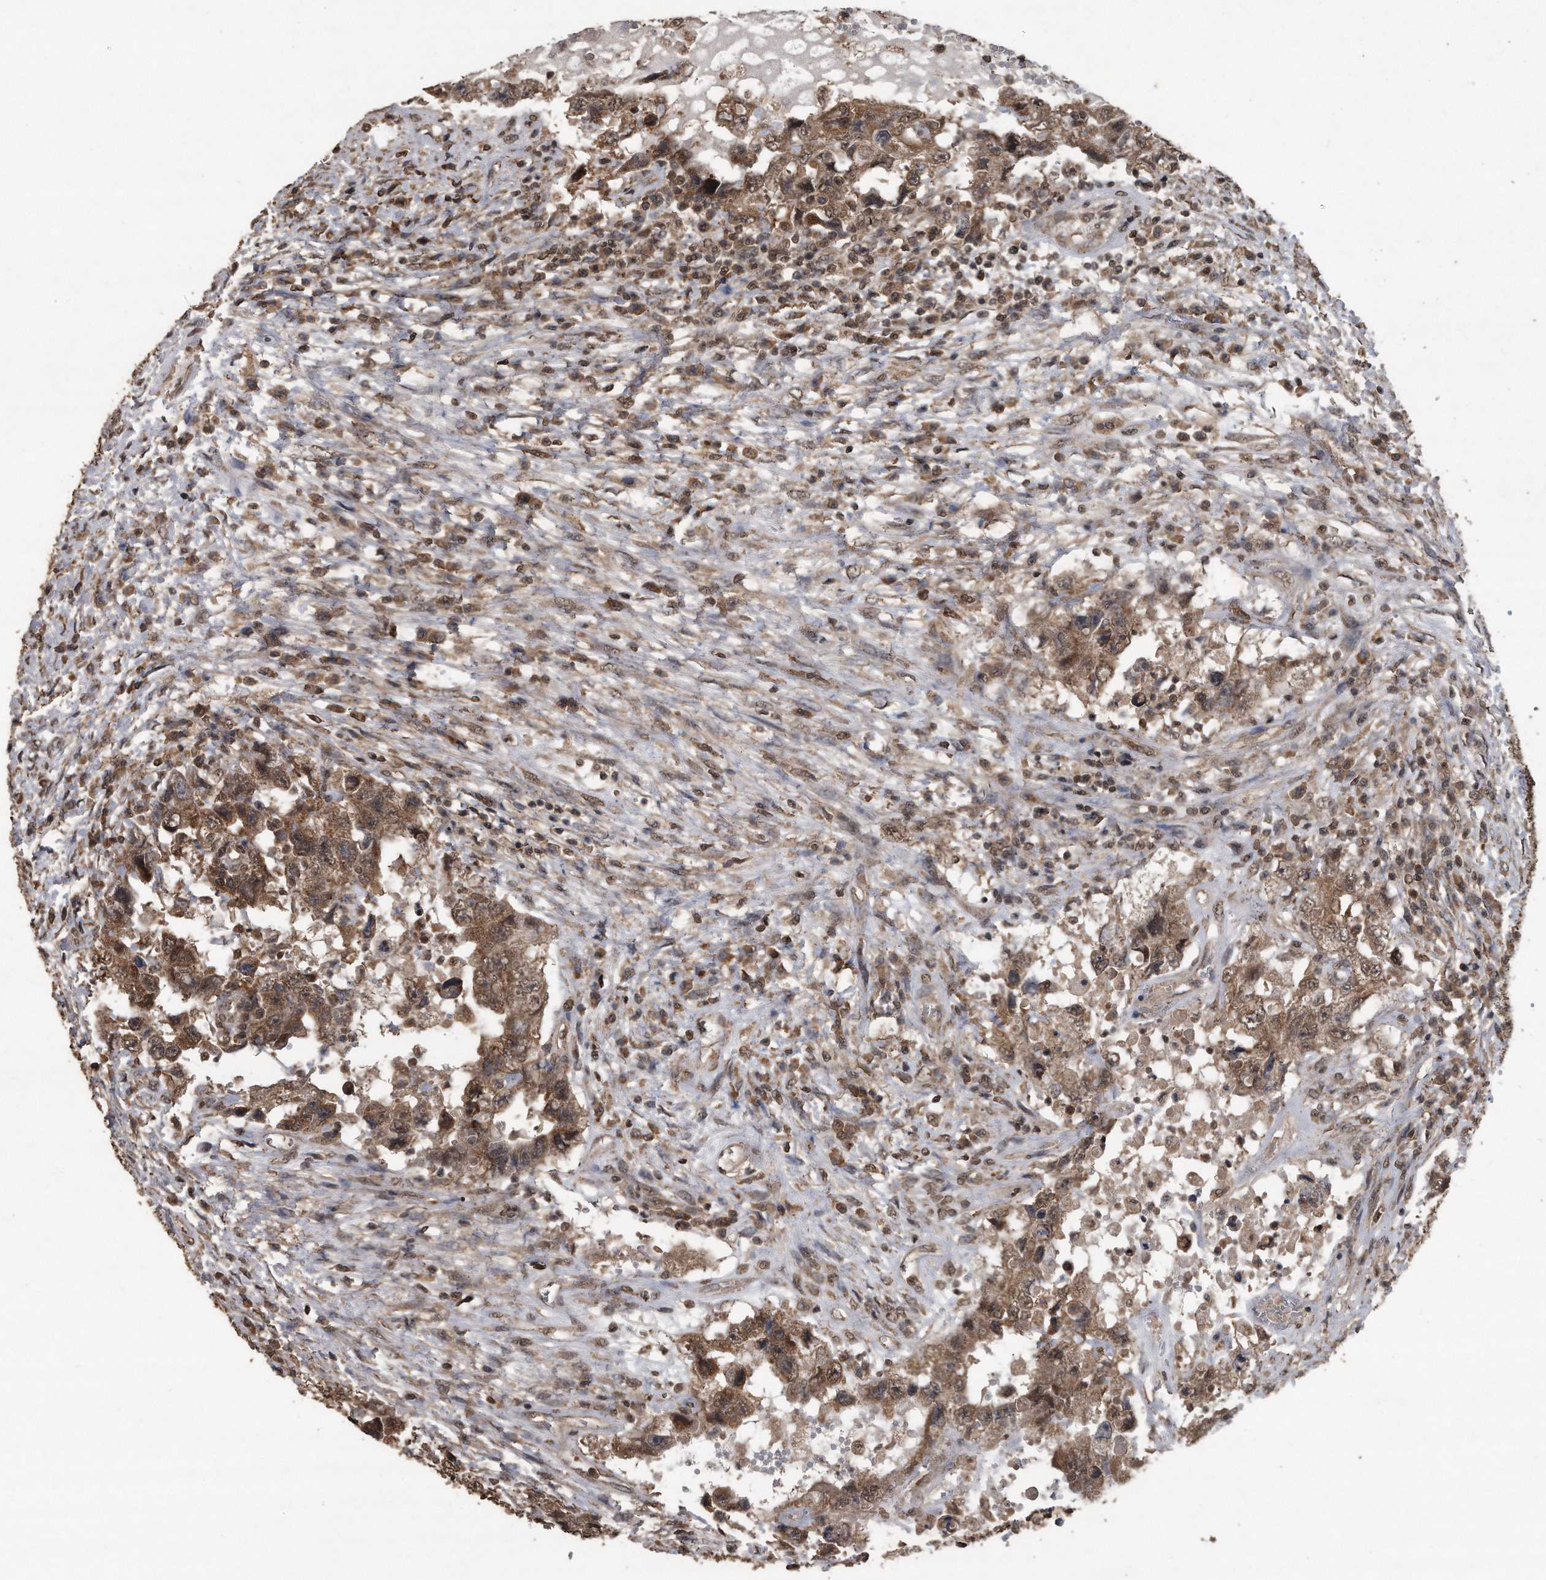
{"staining": {"intensity": "moderate", "quantity": ">75%", "location": "cytoplasmic/membranous,nuclear"}, "tissue": "testis cancer", "cell_type": "Tumor cells", "image_type": "cancer", "snomed": [{"axis": "morphology", "description": "Carcinoma, Embryonal, NOS"}, {"axis": "topography", "description": "Testis"}], "caption": "Immunohistochemical staining of human testis cancer exhibits medium levels of moderate cytoplasmic/membranous and nuclear positivity in about >75% of tumor cells. The protein of interest is stained brown, and the nuclei are stained in blue (DAB (3,3'-diaminobenzidine) IHC with brightfield microscopy, high magnification).", "gene": "CRYZL1", "patient": {"sex": "male", "age": 26}}